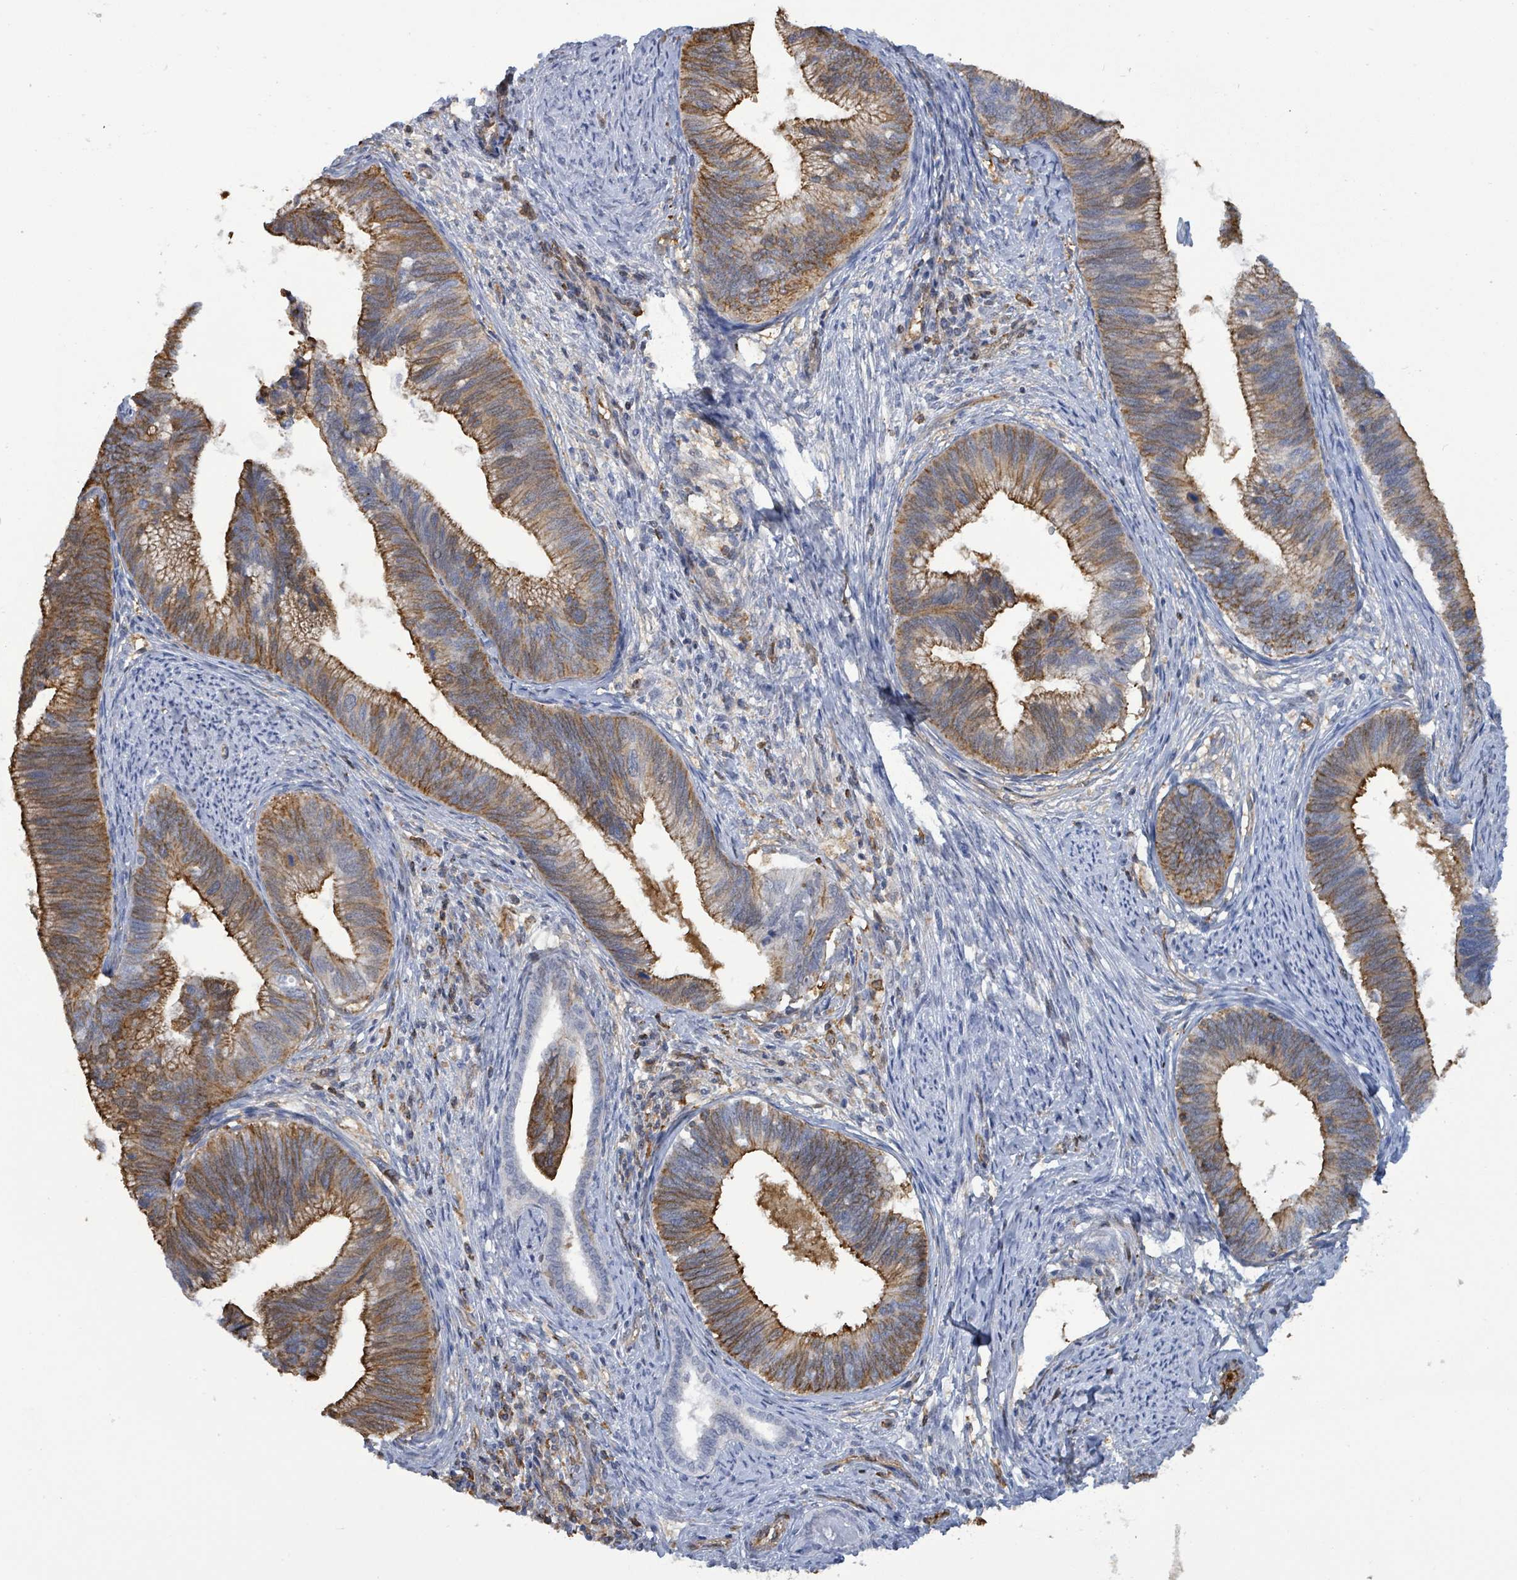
{"staining": {"intensity": "strong", "quantity": ">75%", "location": "cytoplasmic/membranous"}, "tissue": "cervical cancer", "cell_type": "Tumor cells", "image_type": "cancer", "snomed": [{"axis": "morphology", "description": "Adenocarcinoma, NOS"}, {"axis": "topography", "description": "Cervix"}], "caption": "The image displays a brown stain indicating the presence of a protein in the cytoplasmic/membranous of tumor cells in cervical adenocarcinoma. Immunohistochemistry stains the protein of interest in brown and the nuclei are stained blue.", "gene": "PRKRIP1", "patient": {"sex": "female", "age": 42}}